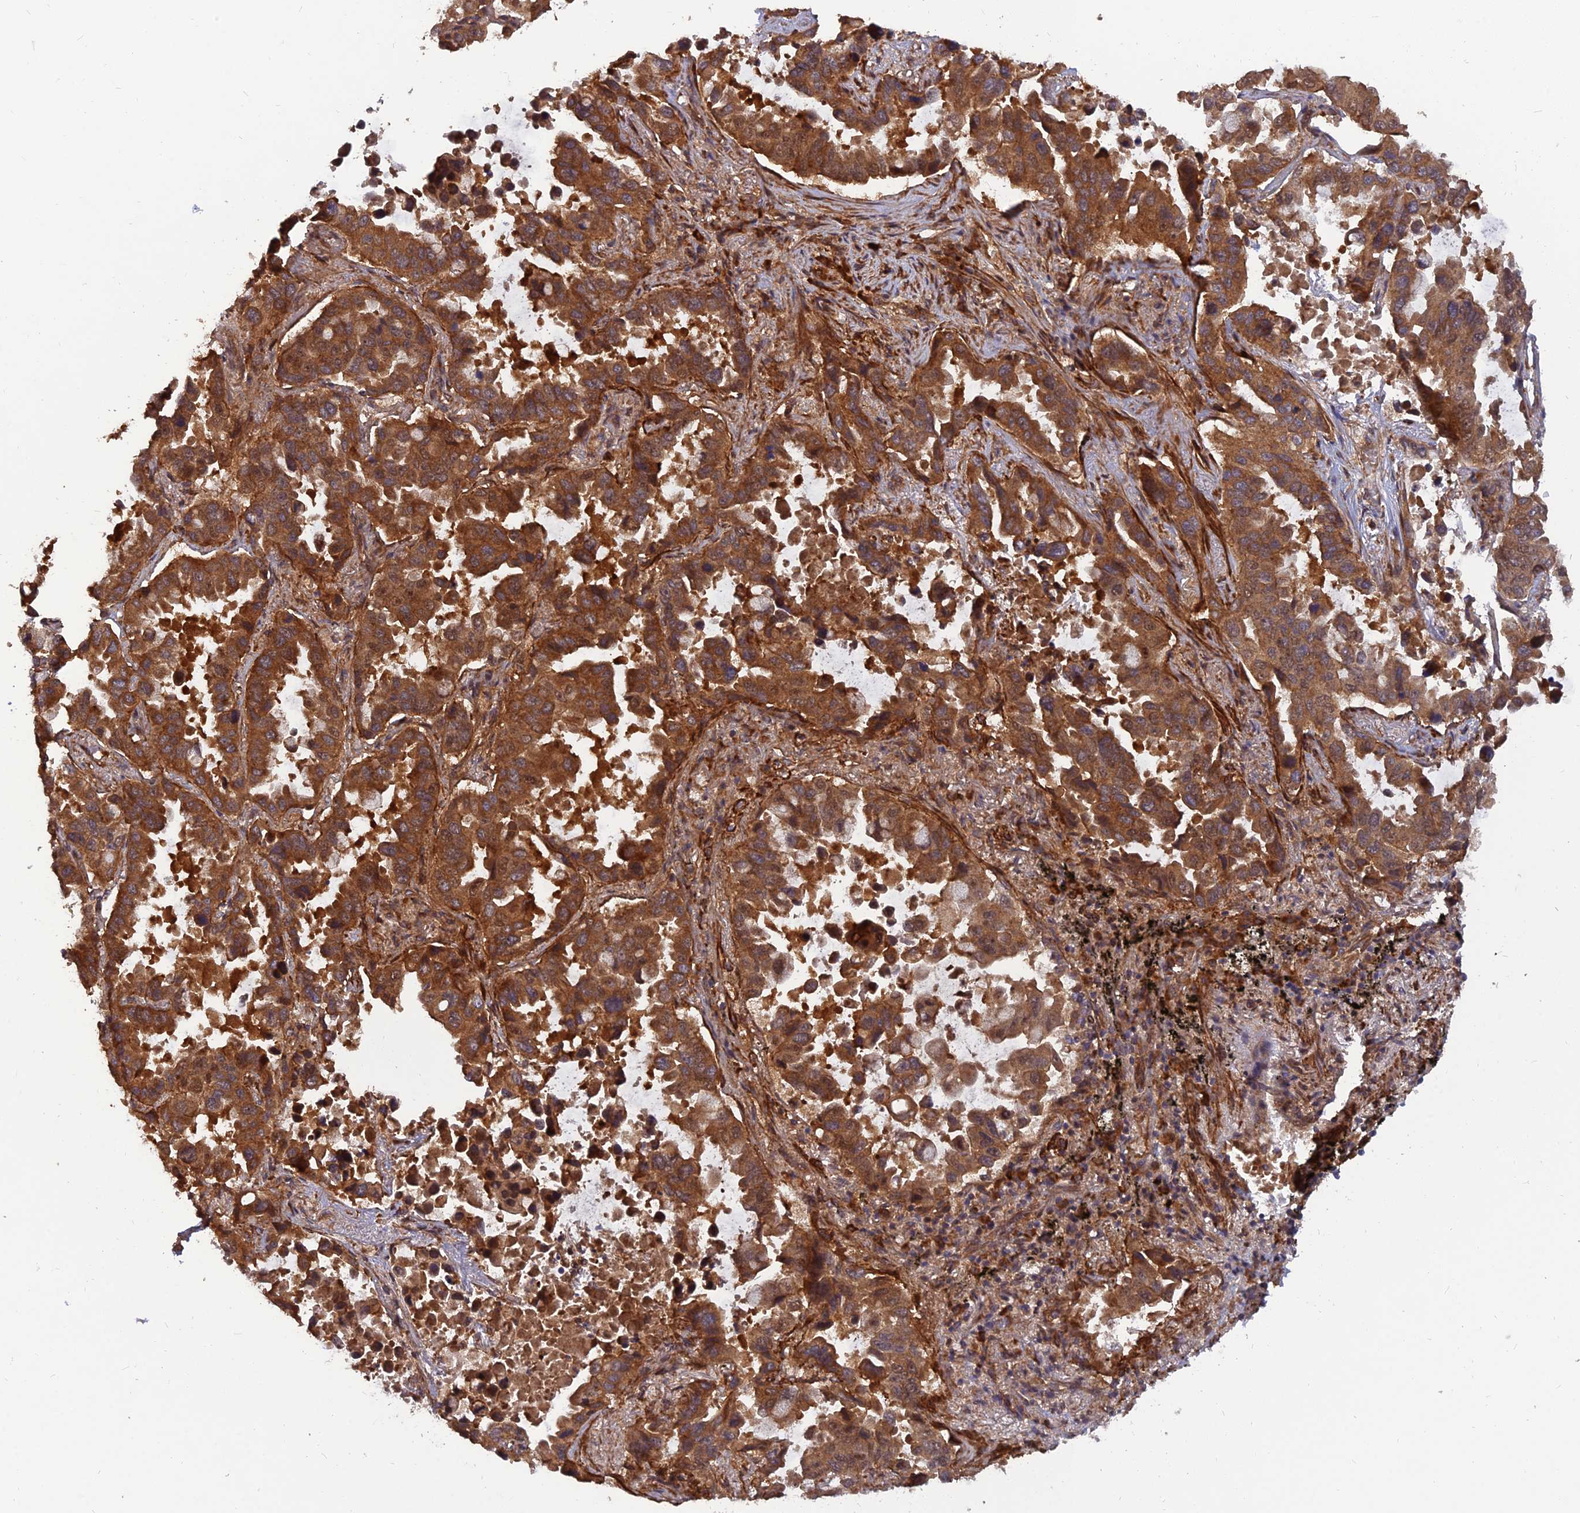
{"staining": {"intensity": "strong", "quantity": ">75%", "location": "cytoplasmic/membranous"}, "tissue": "lung cancer", "cell_type": "Tumor cells", "image_type": "cancer", "snomed": [{"axis": "morphology", "description": "Adenocarcinoma, NOS"}, {"axis": "topography", "description": "Lung"}], "caption": "Protein expression analysis of lung cancer (adenocarcinoma) displays strong cytoplasmic/membranous expression in approximately >75% of tumor cells.", "gene": "RELCH", "patient": {"sex": "male", "age": 64}}